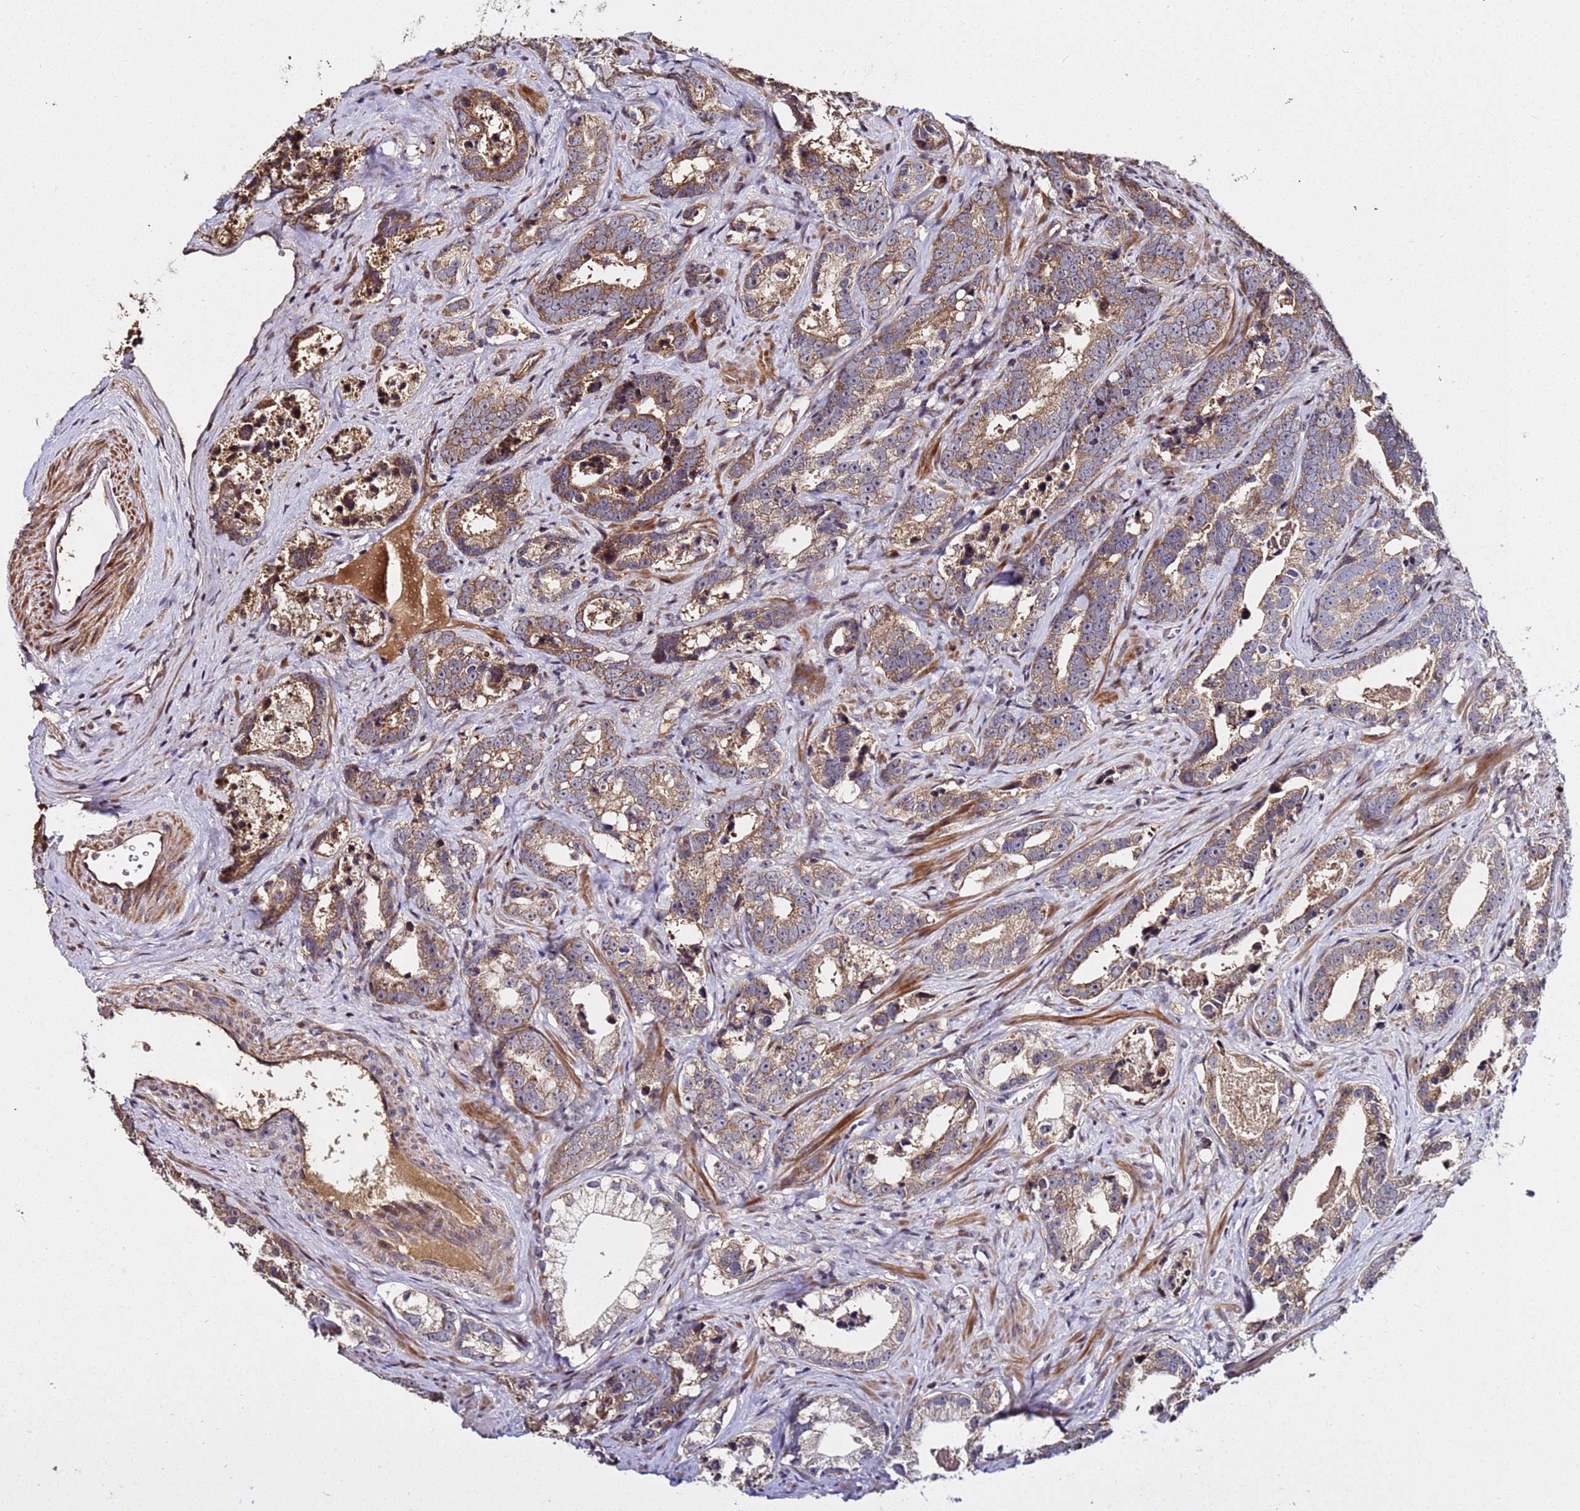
{"staining": {"intensity": "moderate", "quantity": ">75%", "location": "cytoplasmic/membranous"}, "tissue": "prostate cancer", "cell_type": "Tumor cells", "image_type": "cancer", "snomed": [{"axis": "morphology", "description": "Adenocarcinoma, High grade"}, {"axis": "topography", "description": "Prostate"}], "caption": "An IHC micrograph of tumor tissue is shown. Protein staining in brown highlights moderate cytoplasmic/membranous positivity in prostate adenocarcinoma (high-grade) within tumor cells.", "gene": "WNK4", "patient": {"sex": "male", "age": 62}}